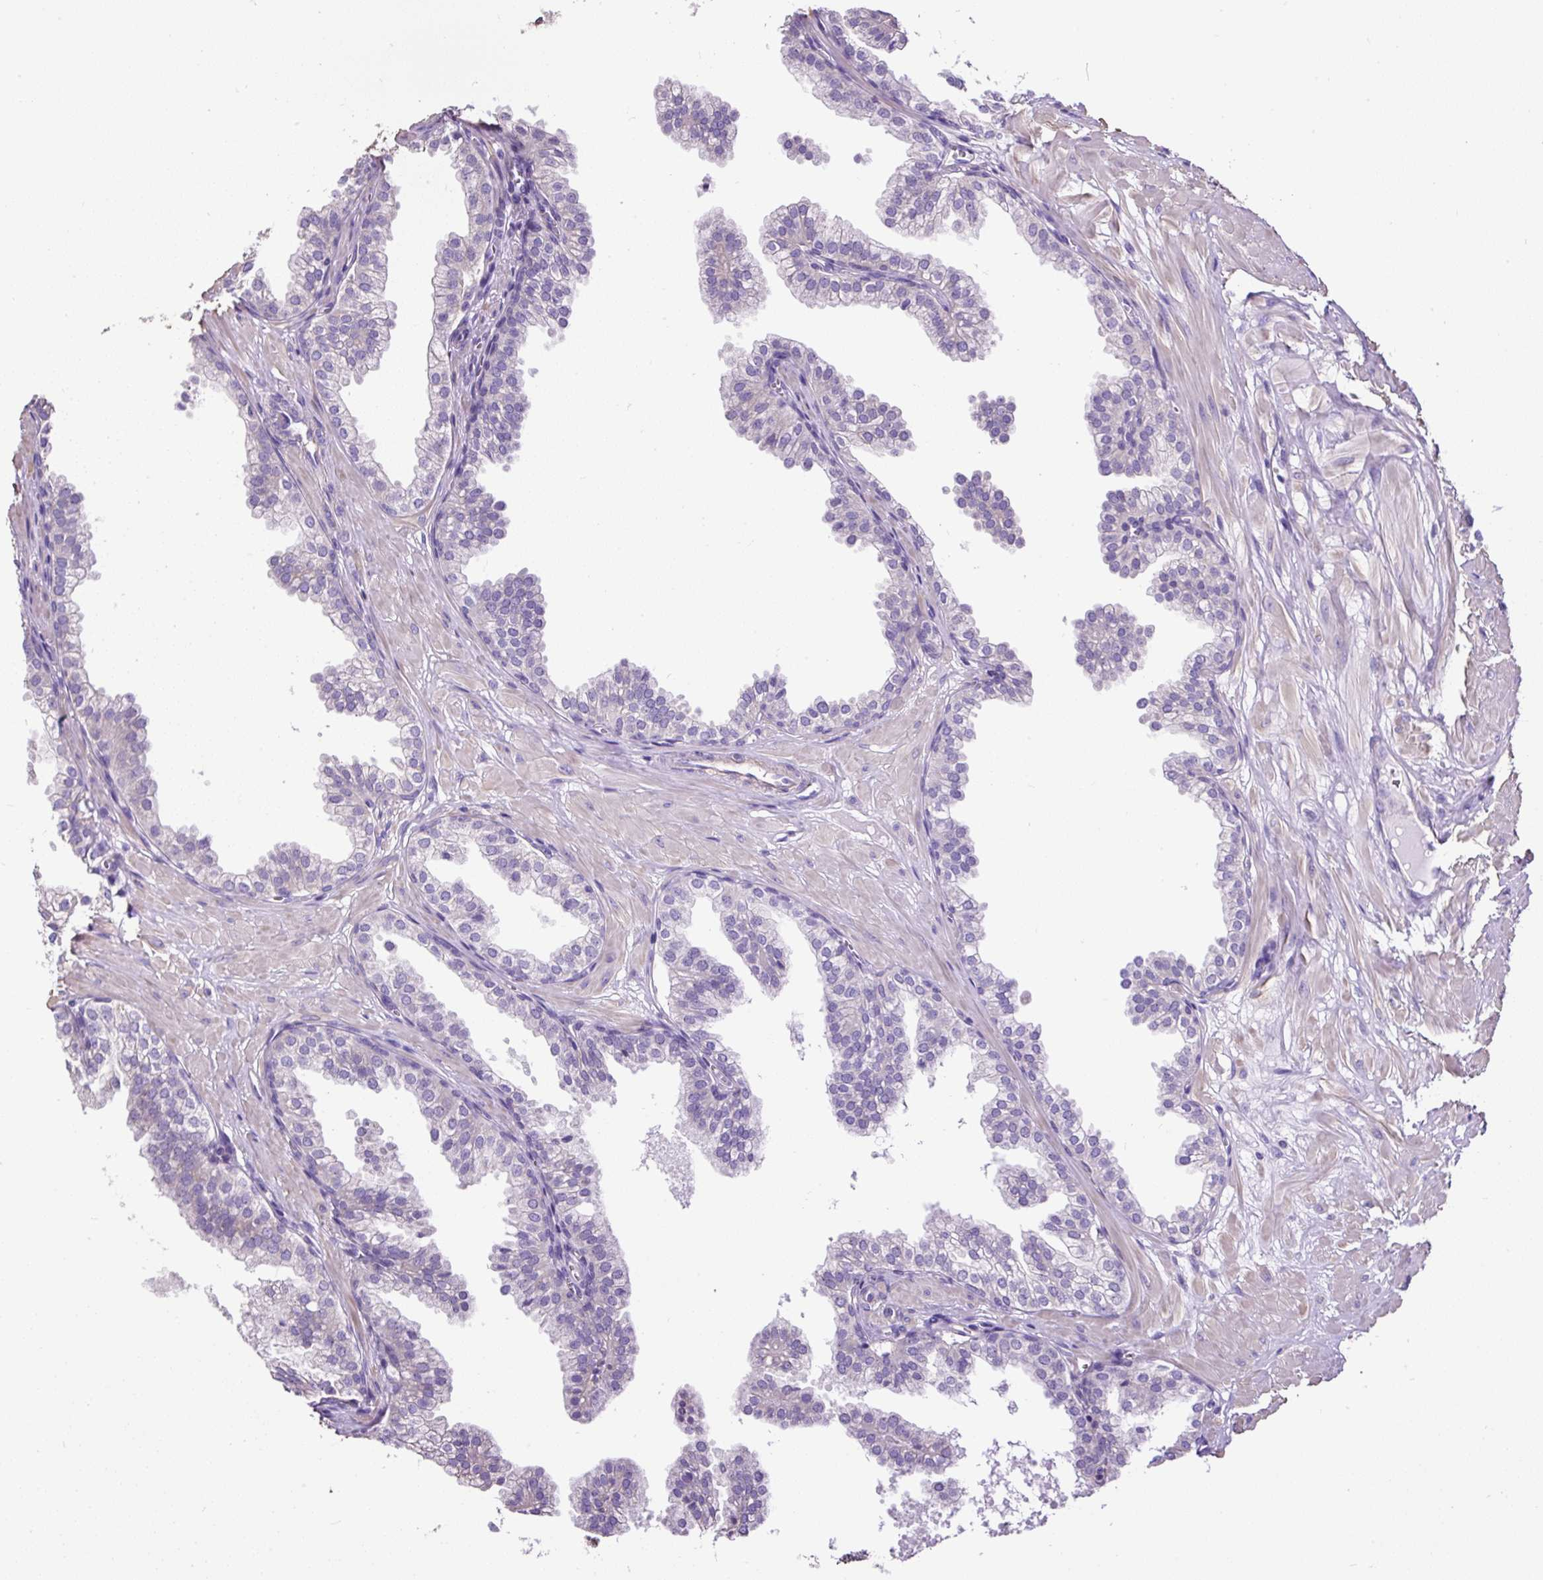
{"staining": {"intensity": "negative", "quantity": "none", "location": "none"}, "tissue": "prostate", "cell_type": "Glandular cells", "image_type": "normal", "snomed": [{"axis": "morphology", "description": "Normal tissue, NOS"}, {"axis": "topography", "description": "Prostate"}, {"axis": "topography", "description": "Peripheral nerve tissue"}], "caption": "Benign prostate was stained to show a protein in brown. There is no significant positivity in glandular cells.", "gene": "PDIA2", "patient": {"sex": "male", "age": 55}}